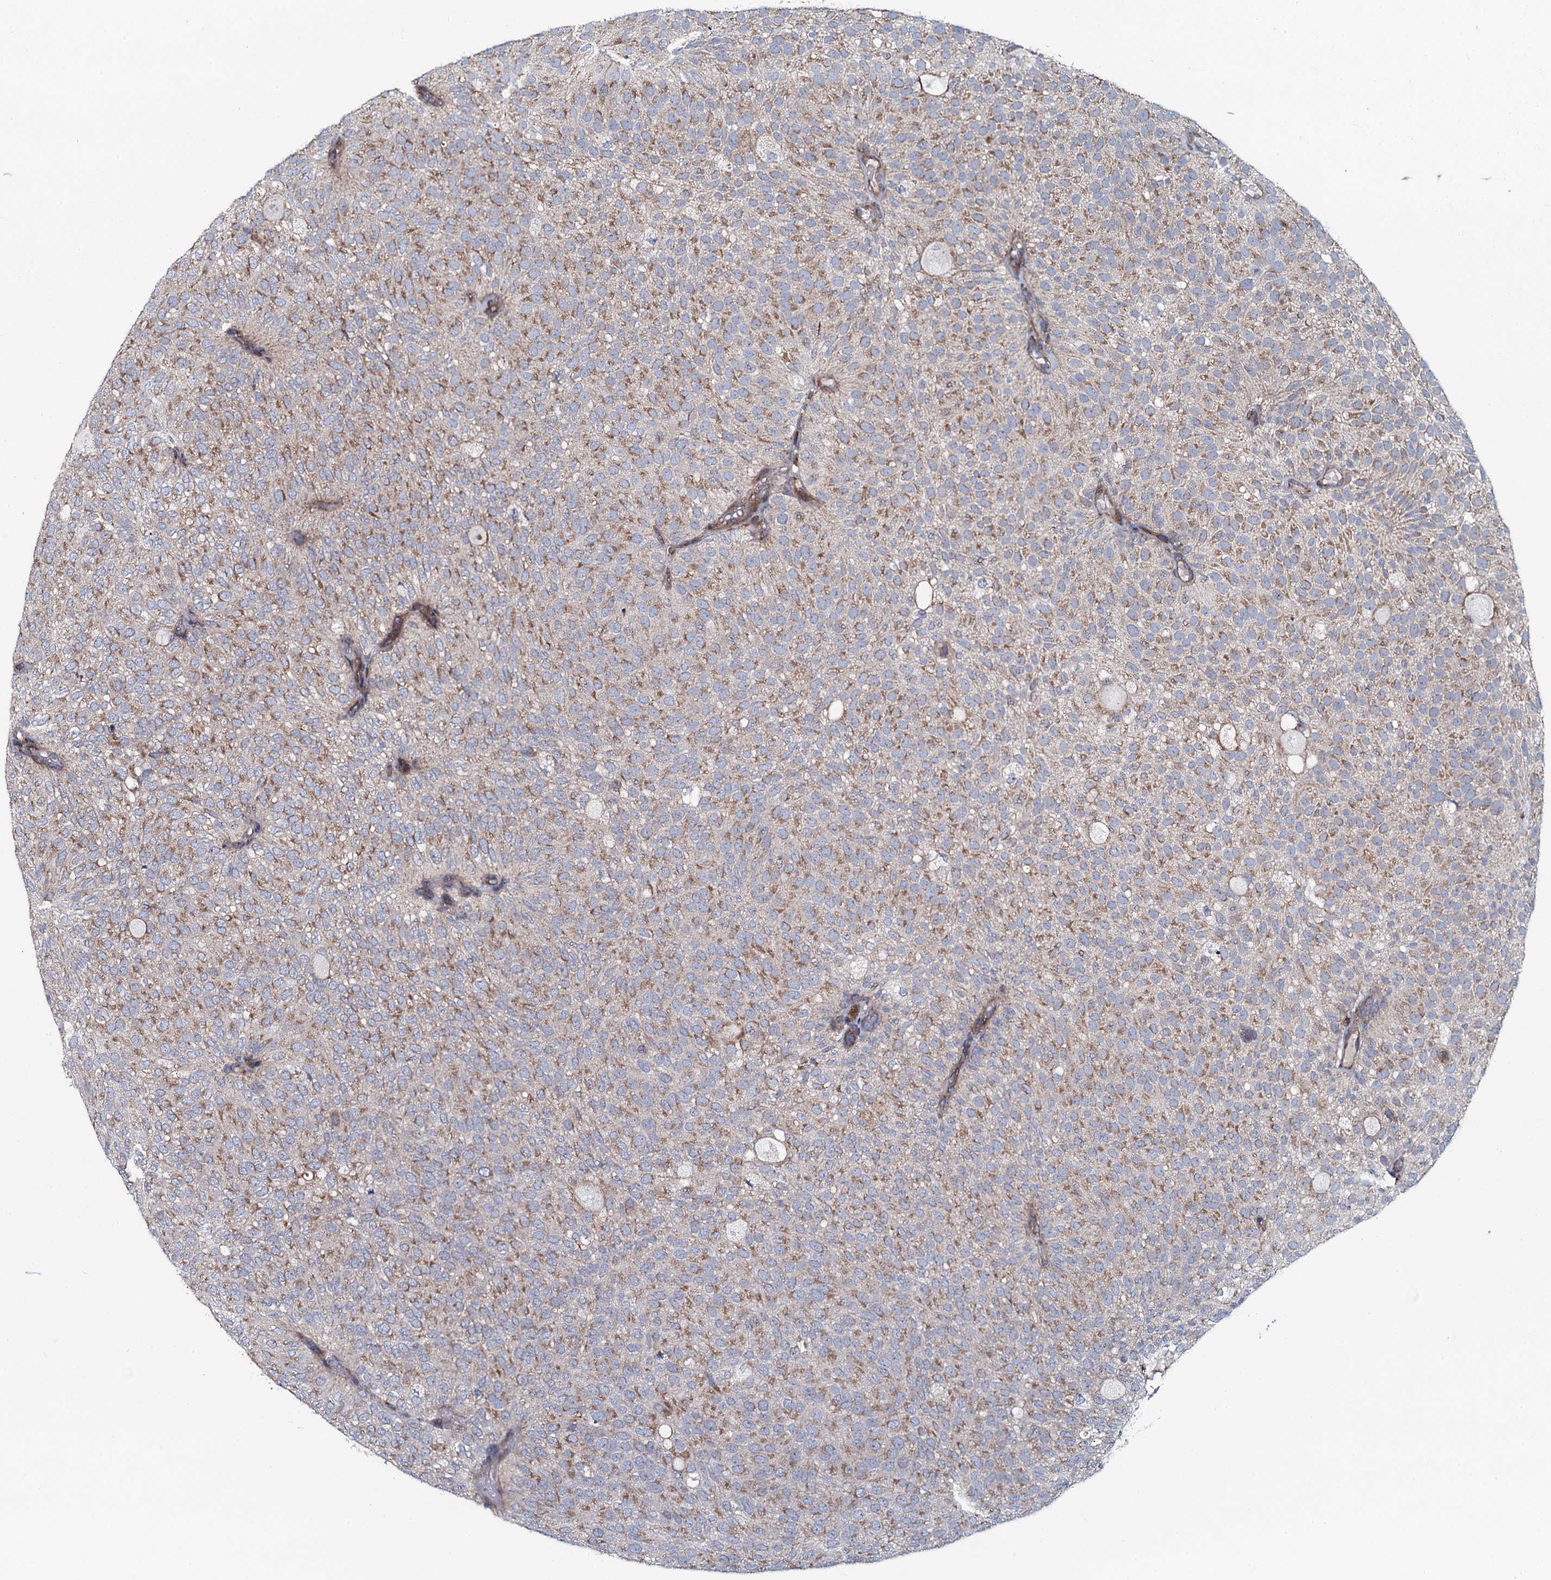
{"staining": {"intensity": "moderate", "quantity": ">75%", "location": "cytoplasmic/membranous"}, "tissue": "urothelial cancer", "cell_type": "Tumor cells", "image_type": "cancer", "snomed": [{"axis": "morphology", "description": "Urothelial carcinoma, Low grade"}, {"axis": "topography", "description": "Urinary bladder"}], "caption": "Protein expression analysis of low-grade urothelial carcinoma reveals moderate cytoplasmic/membranous expression in approximately >75% of tumor cells.", "gene": "KCTD4", "patient": {"sex": "male", "age": 78}}